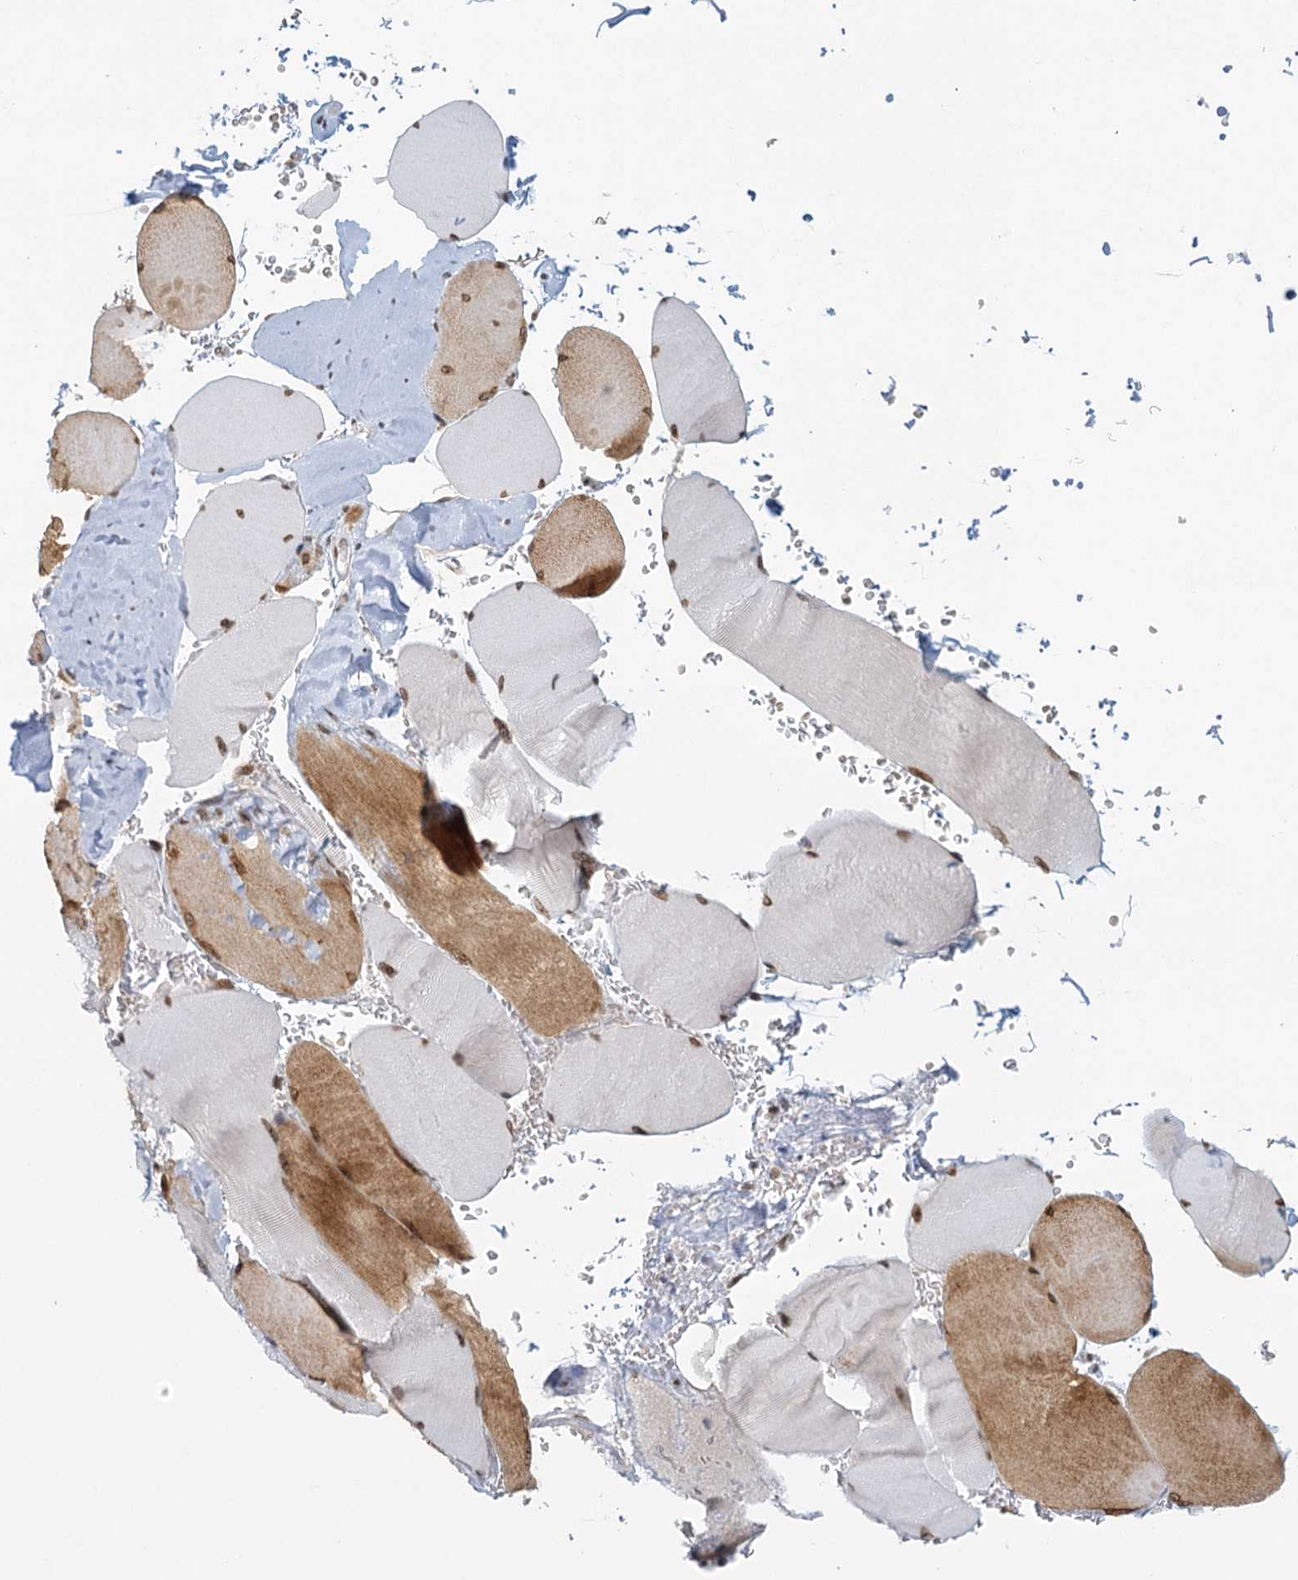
{"staining": {"intensity": "moderate", "quantity": ">75%", "location": "cytoplasmic/membranous,nuclear"}, "tissue": "skeletal muscle", "cell_type": "Myocytes", "image_type": "normal", "snomed": [{"axis": "morphology", "description": "Normal tissue, NOS"}, {"axis": "topography", "description": "Skeletal muscle"}, {"axis": "topography", "description": "Head-Neck"}], "caption": "Brown immunohistochemical staining in benign human skeletal muscle displays moderate cytoplasmic/membranous,nuclear staining in approximately >75% of myocytes. Immunohistochemistry (ihc) stains the protein of interest in brown and the nuclei are stained blue.", "gene": "TREX1", "patient": {"sex": "male", "age": 66}}